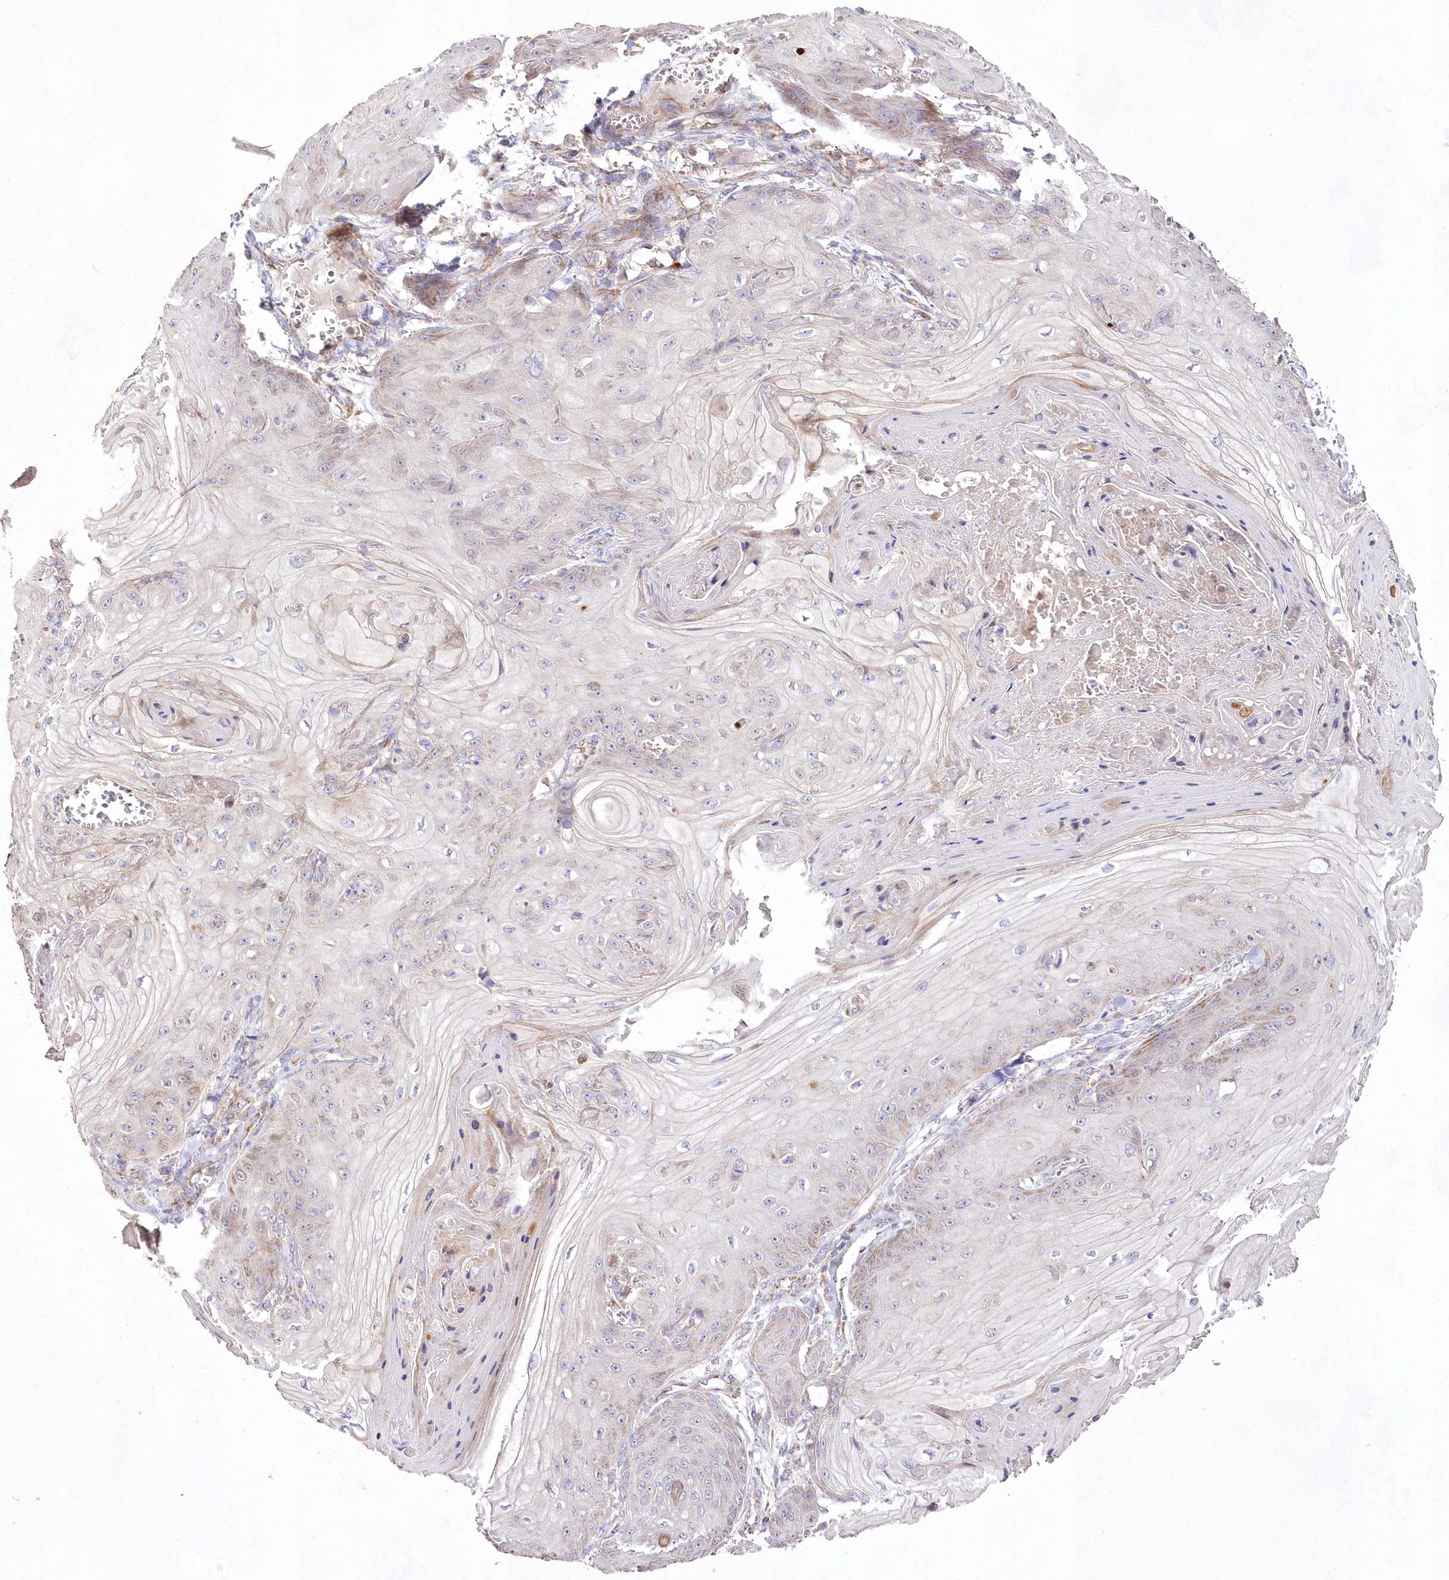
{"staining": {"intensity": "weak", "quantity": "<25%", "location": "cytoplasmic/membranous"}, "tissue": "skin cancer", "cell_type": "Tumor cells", "image_type": "cancer", "snomed": [{"axis": "morphology", "description": "Squamous cell carcinoma, NOS"}, {"axis": "topography", "description": "Skin"}], "caption": "Tumor cells are negative for brown protein staining in skin squamous cell carcinoma. Nuclei are stained in blue.", "gene": "HADHB", "patient": {"sex": "male", "age": 74}}